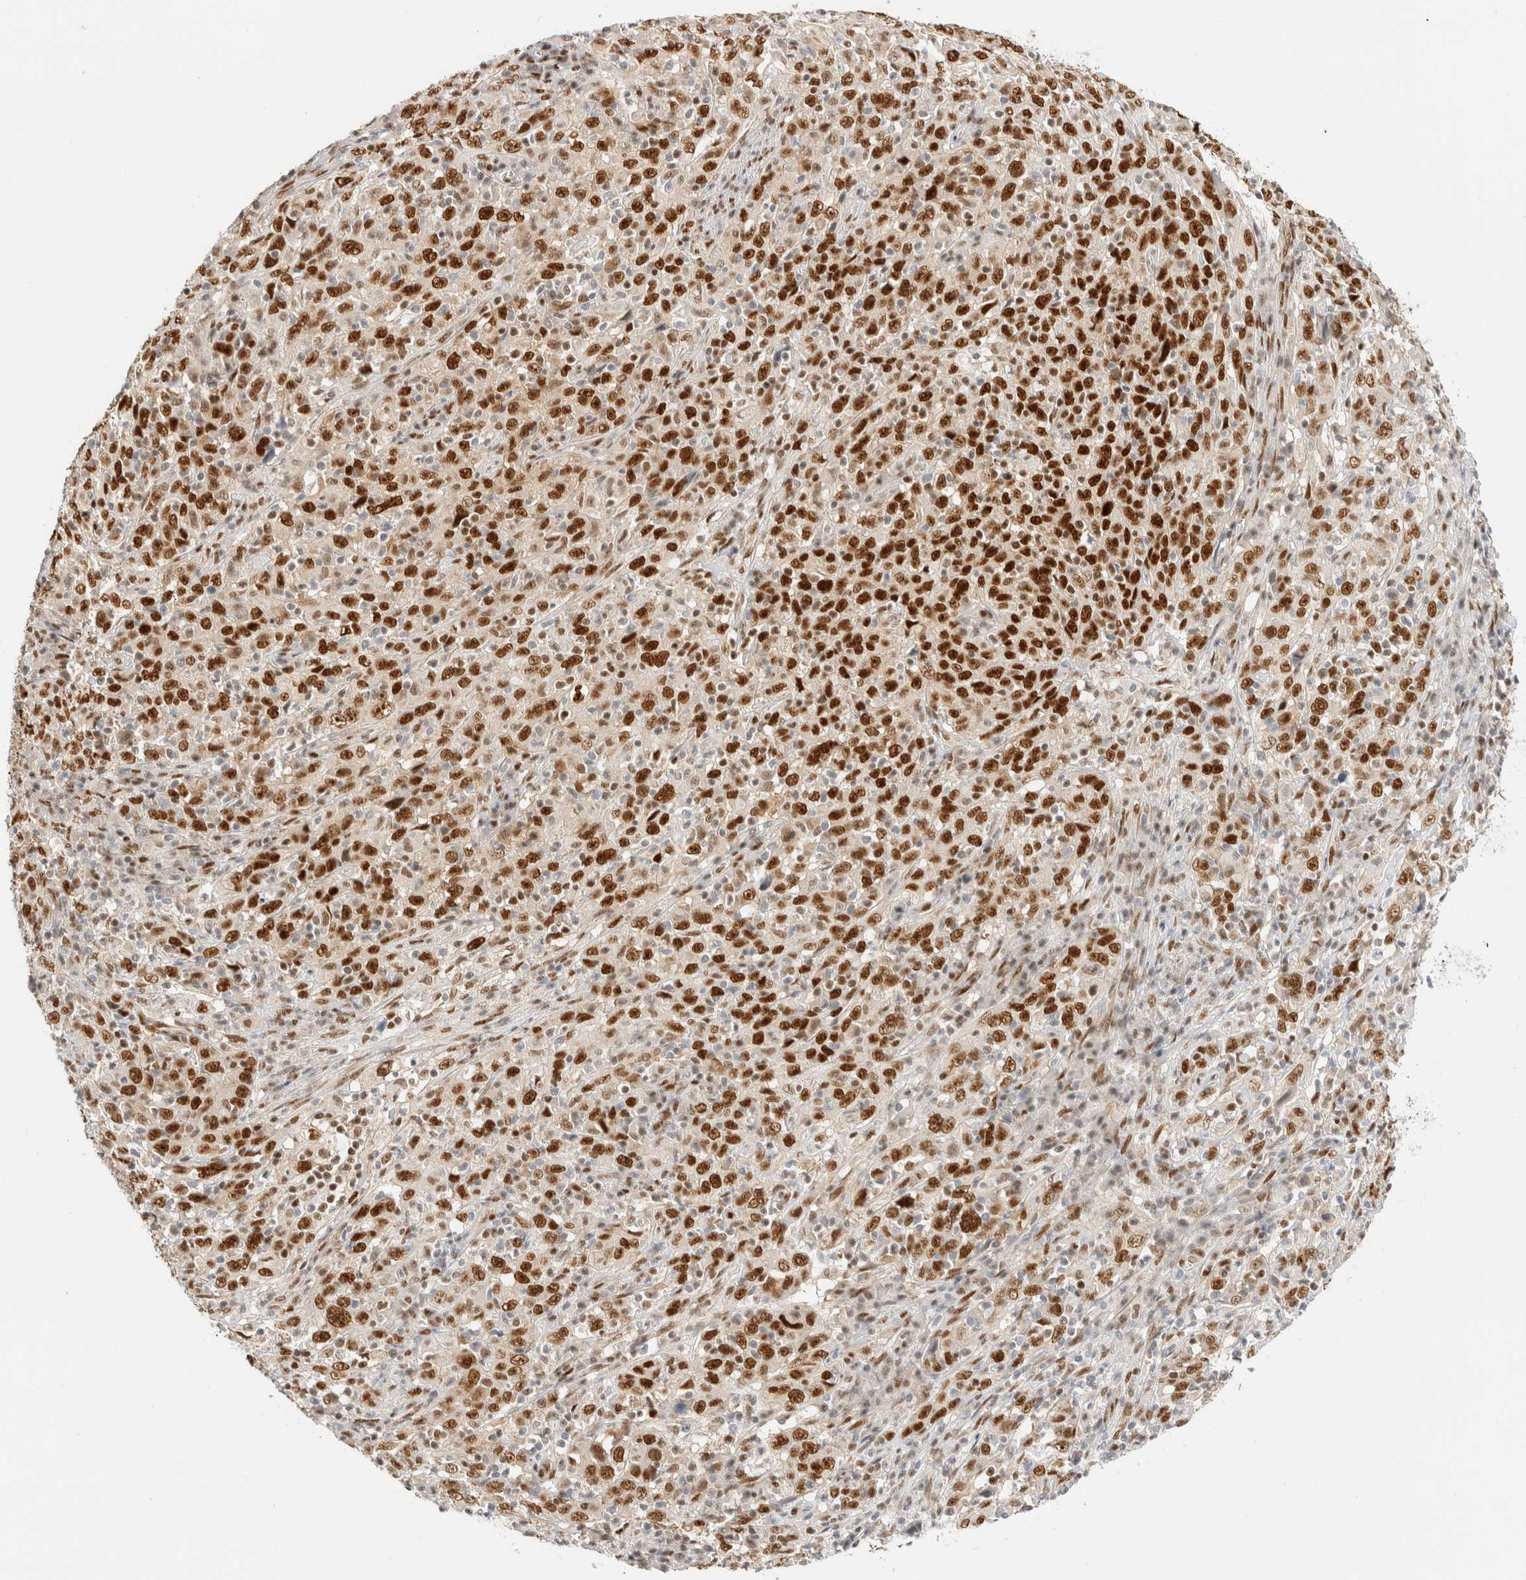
{"staining": {"intensity": "strong", "quantity": ">75%", "location": "nuclear"}, "tissue": "cervical cancer", "cell_type": "Tumor cells", "image_type": "cancer", "snomed": [{"axis": "morphology", "description": "Squamous cell carcinoma, NOS"}, {"axis": "topography", "description": "Cervix"}], "caption": "This is an image of immunohistochemistry staining of squamous cell carcinoma (cervical), which shows strong positivity in the nuclear of tumor cells.", "gene": "ZNF768", "patient": {"sex": "female", "age": 46}}